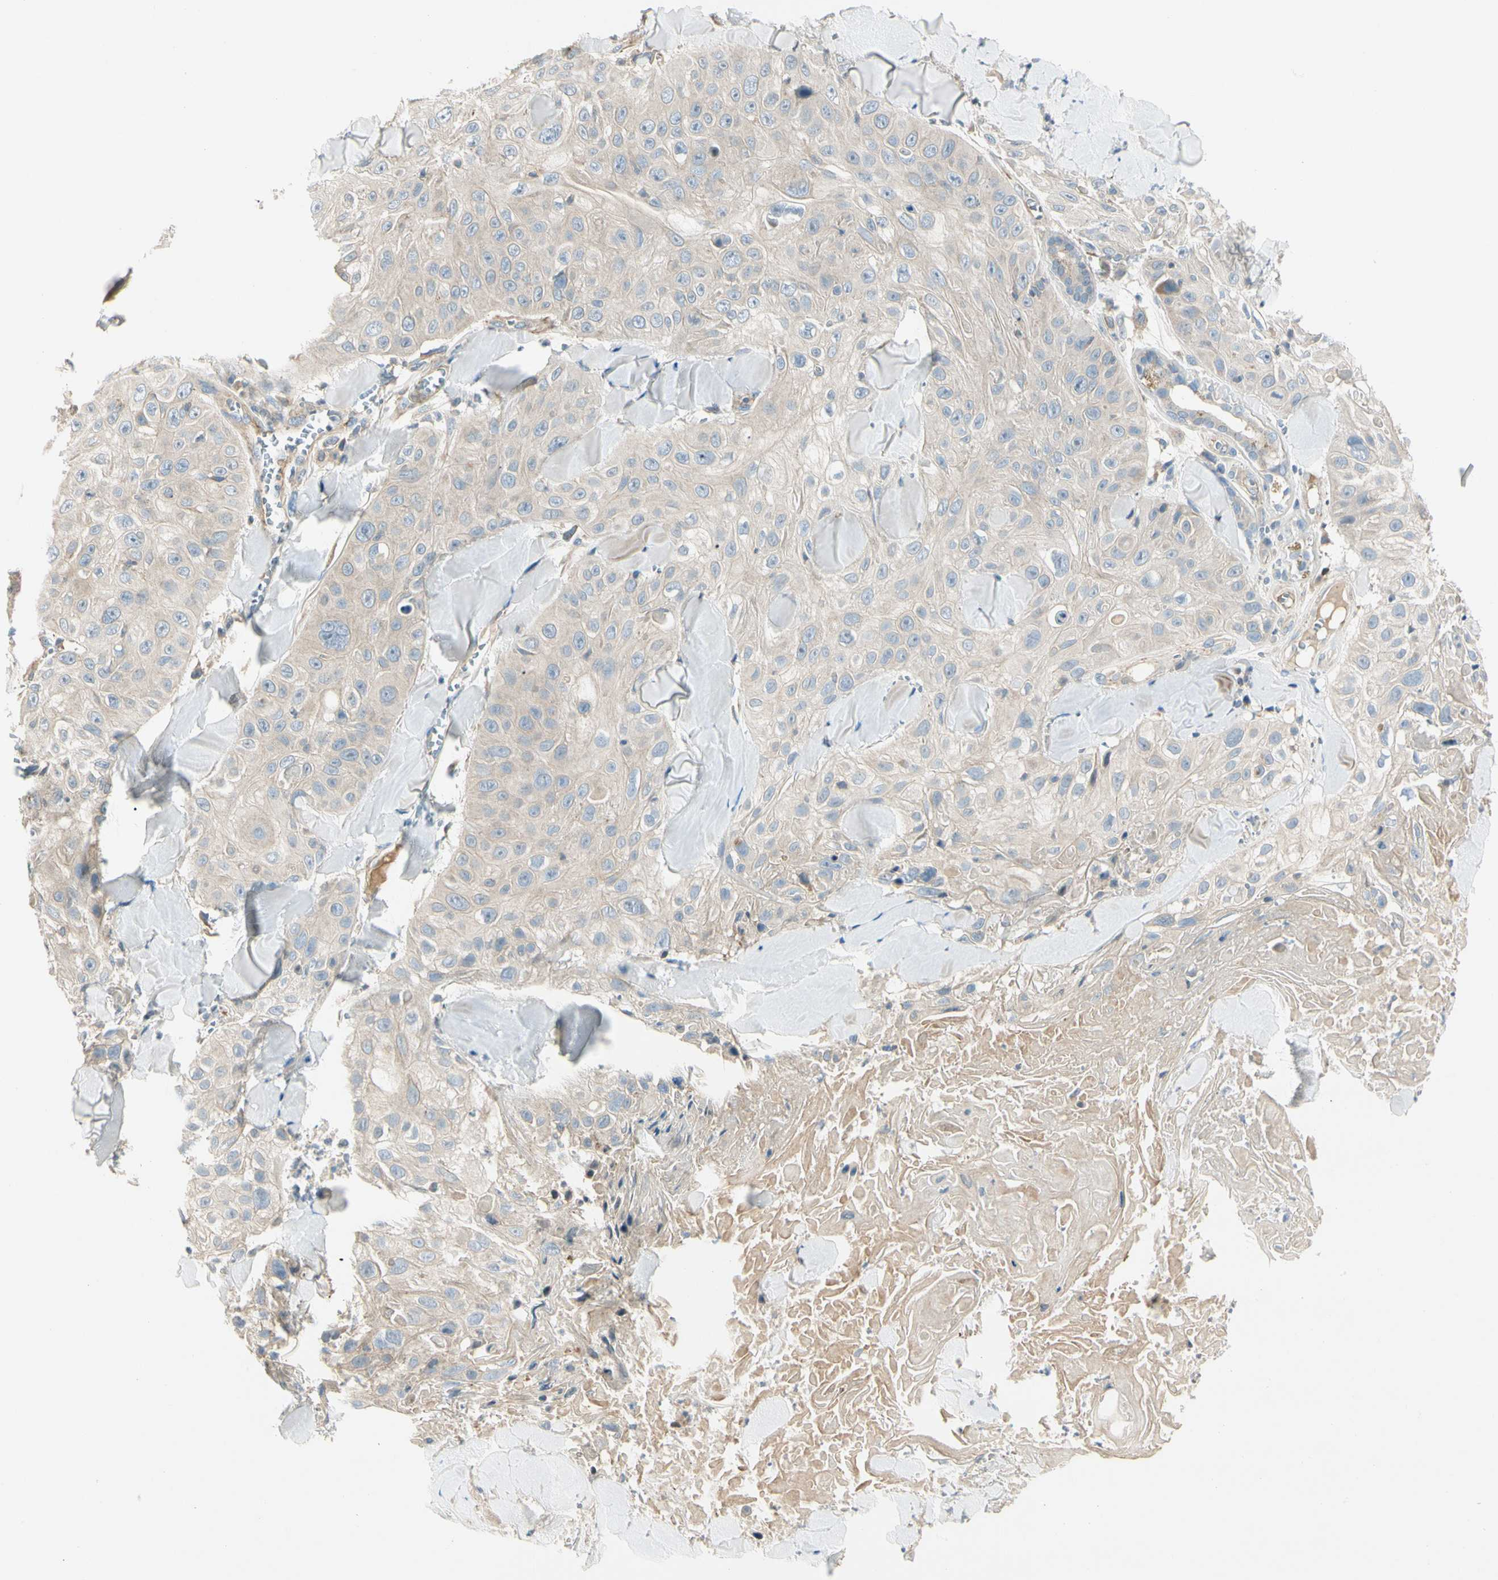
{"staining": {"intensity": "weak", "quantity": ">75%", "location": "cytoplasmic/membranous"}, "tissue": "skin cancer", "cell_type": "Tumor cells", "image_type": "cancer", "snomed": [{"axis": "morphology", "description": "Squamous cell carcinoma, NOS"}, {"axis": "topography", "description": "Skin"}], "caption": "Immunohistochemistry (DAB) staining of human skin cancer shows weak cytoplasmic/membranous protein positivity in about >75% of tumor cells.", "gene": "CDH6", "patient": {"sex": "male", "age": 86}}